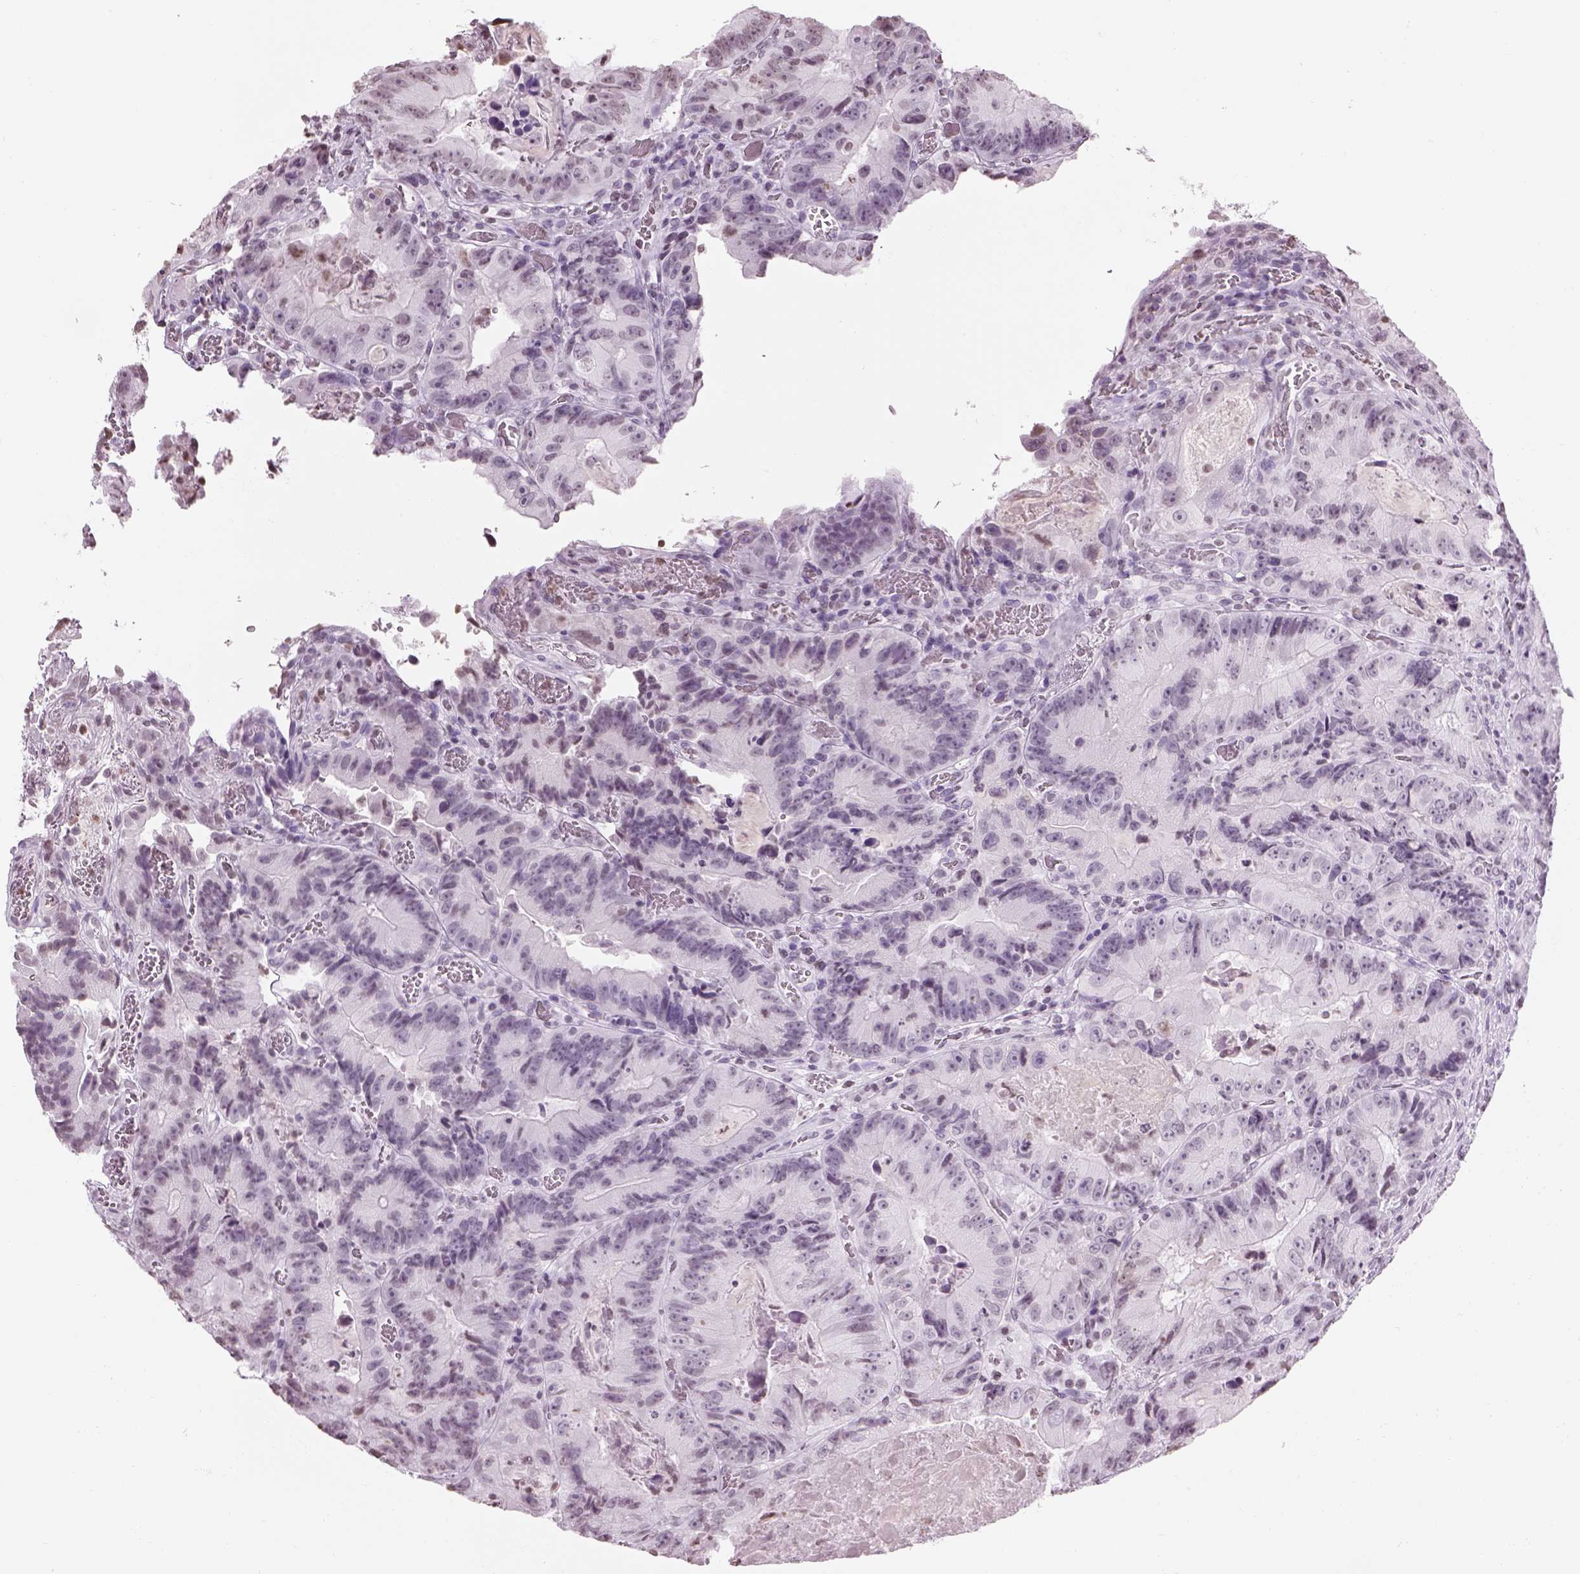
{"staining": {"intensity": "negative", "quantity": "none", "location": "none"}, "tissue": "colorectal cancer", "cell_type": "Tumor cells", "image_type": "cancer", "snomed": [{"axis": "morphology", "description": "Adenocarcinoma, NOS"}, {"axis": "topography", "description": "Colon"}], "caption": "This is a image of immunohistochemistry staining of colorectal cancer (adenocarcinoma), which shows no positivity in tumor cells.", "gene": "BARHL1", "patient": {"sex": "female", "age": 86}}